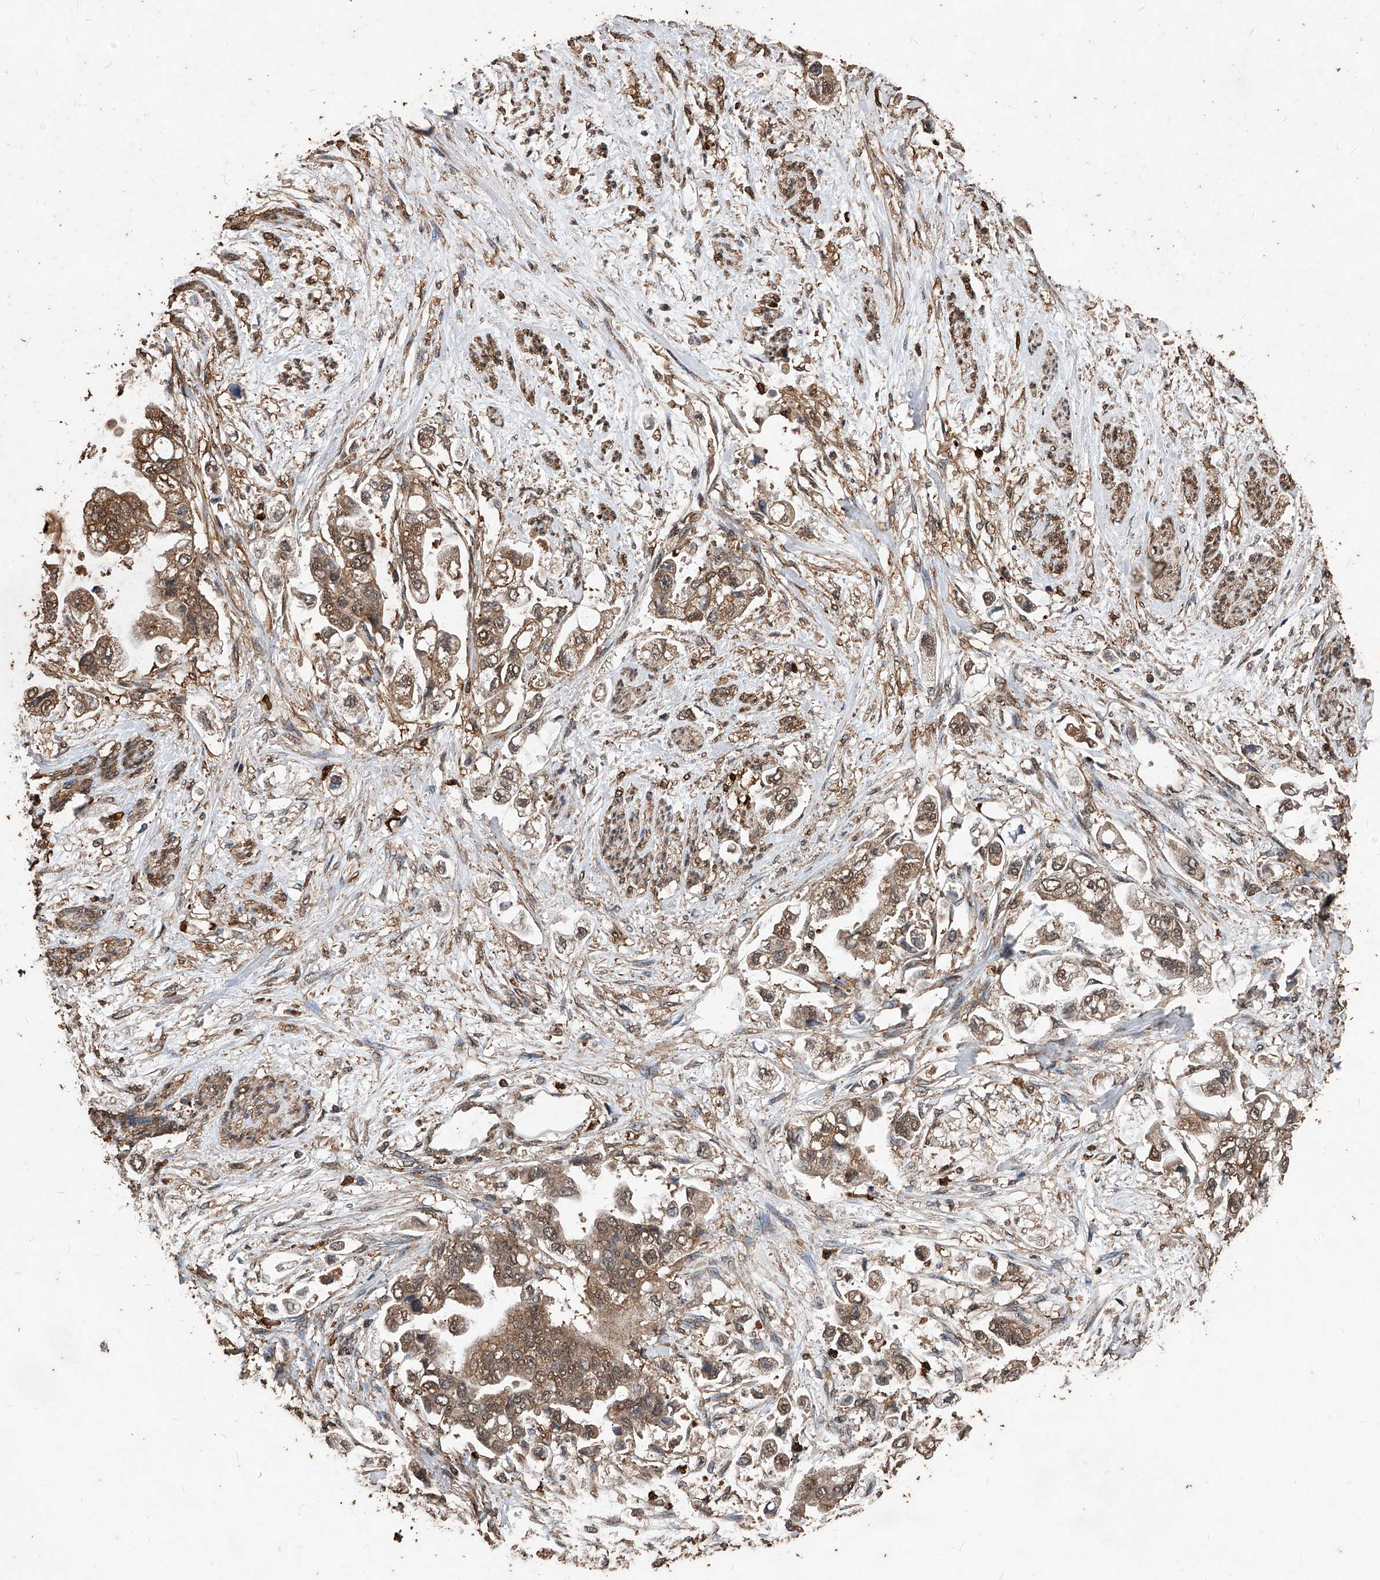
{"staining": {"intensity": "moderate", "quantity": ">75%", "location": "cytoplasmic/membranous"}, "tissue": "stomach cancer", "cell_type": "Tumor cells", "image_type": "cancer", "snomed": [{"axis": "morphology", "description": "Adenocarcinoma, NOS"}, {"axis": "topography", "description": "Stomach"}], "caption": "IHC image of adenocarcinoma (stomach) stained for a protein (brown), which shows medium levels of moderate cytoplasmic/membranous positivity in about >75% of tumor cells.", "gene": "UCP2", "patient": {"sex": "male", "age": 62}}